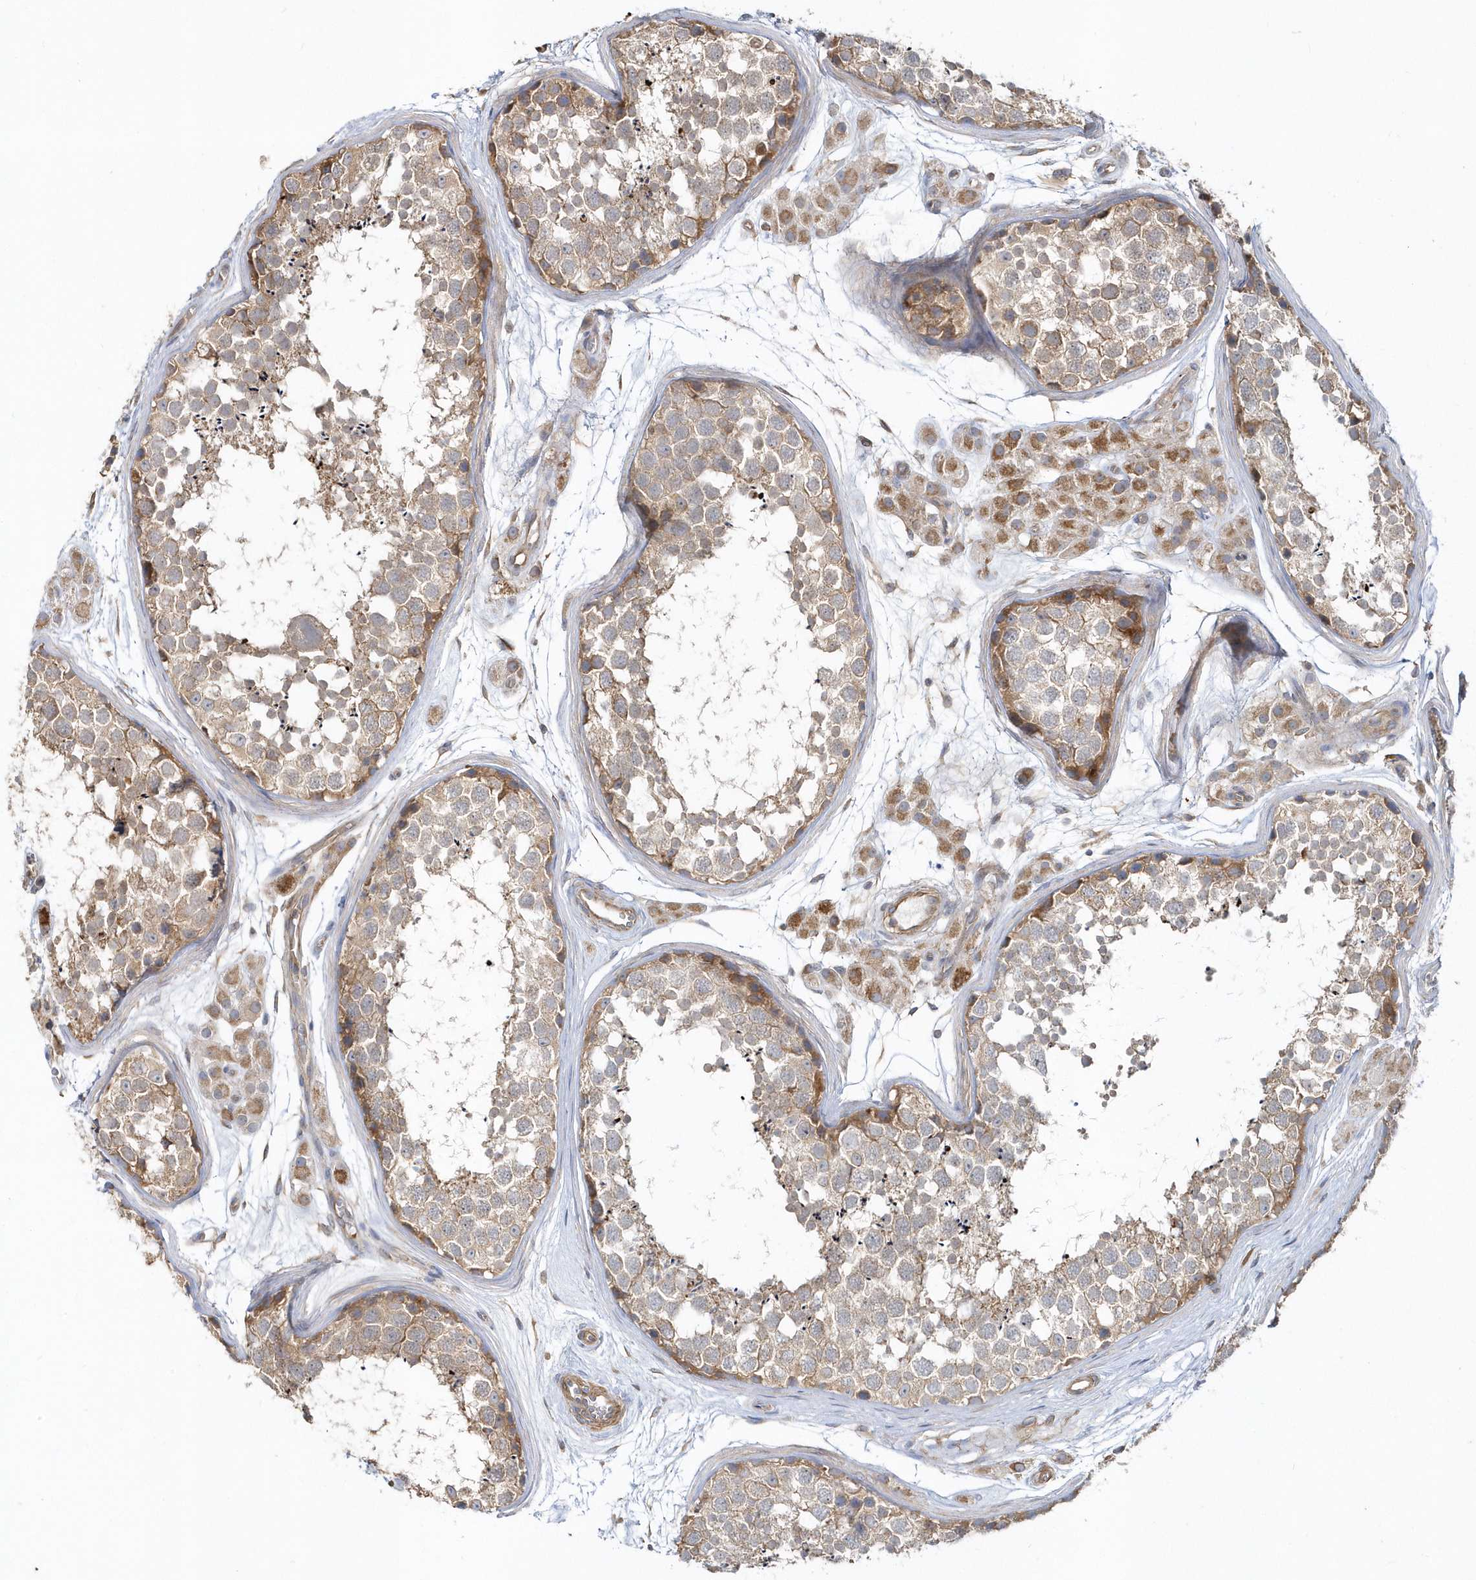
{"staining": {"intensity": "moderate", "quantity": "25%-75%", "location": "cytoplasmic/membranous"}, "tissue": "testis", "cell_type": "Cells in seminiferous ducts", "image_type": "normal", "snomed": [{"axis": "morphology", "description": "Normal tissue, NOS"}, {"axis": "topography", "description": "Testis"}], "caption": "Human testis stained for a protein (brown) reveals moderate cytoplasmic/membranous positive expression in about 25%-75% of cells in seminiferous ducts.", "gene": "LEXM", "patient": {"sex": "male", "age": 56}}